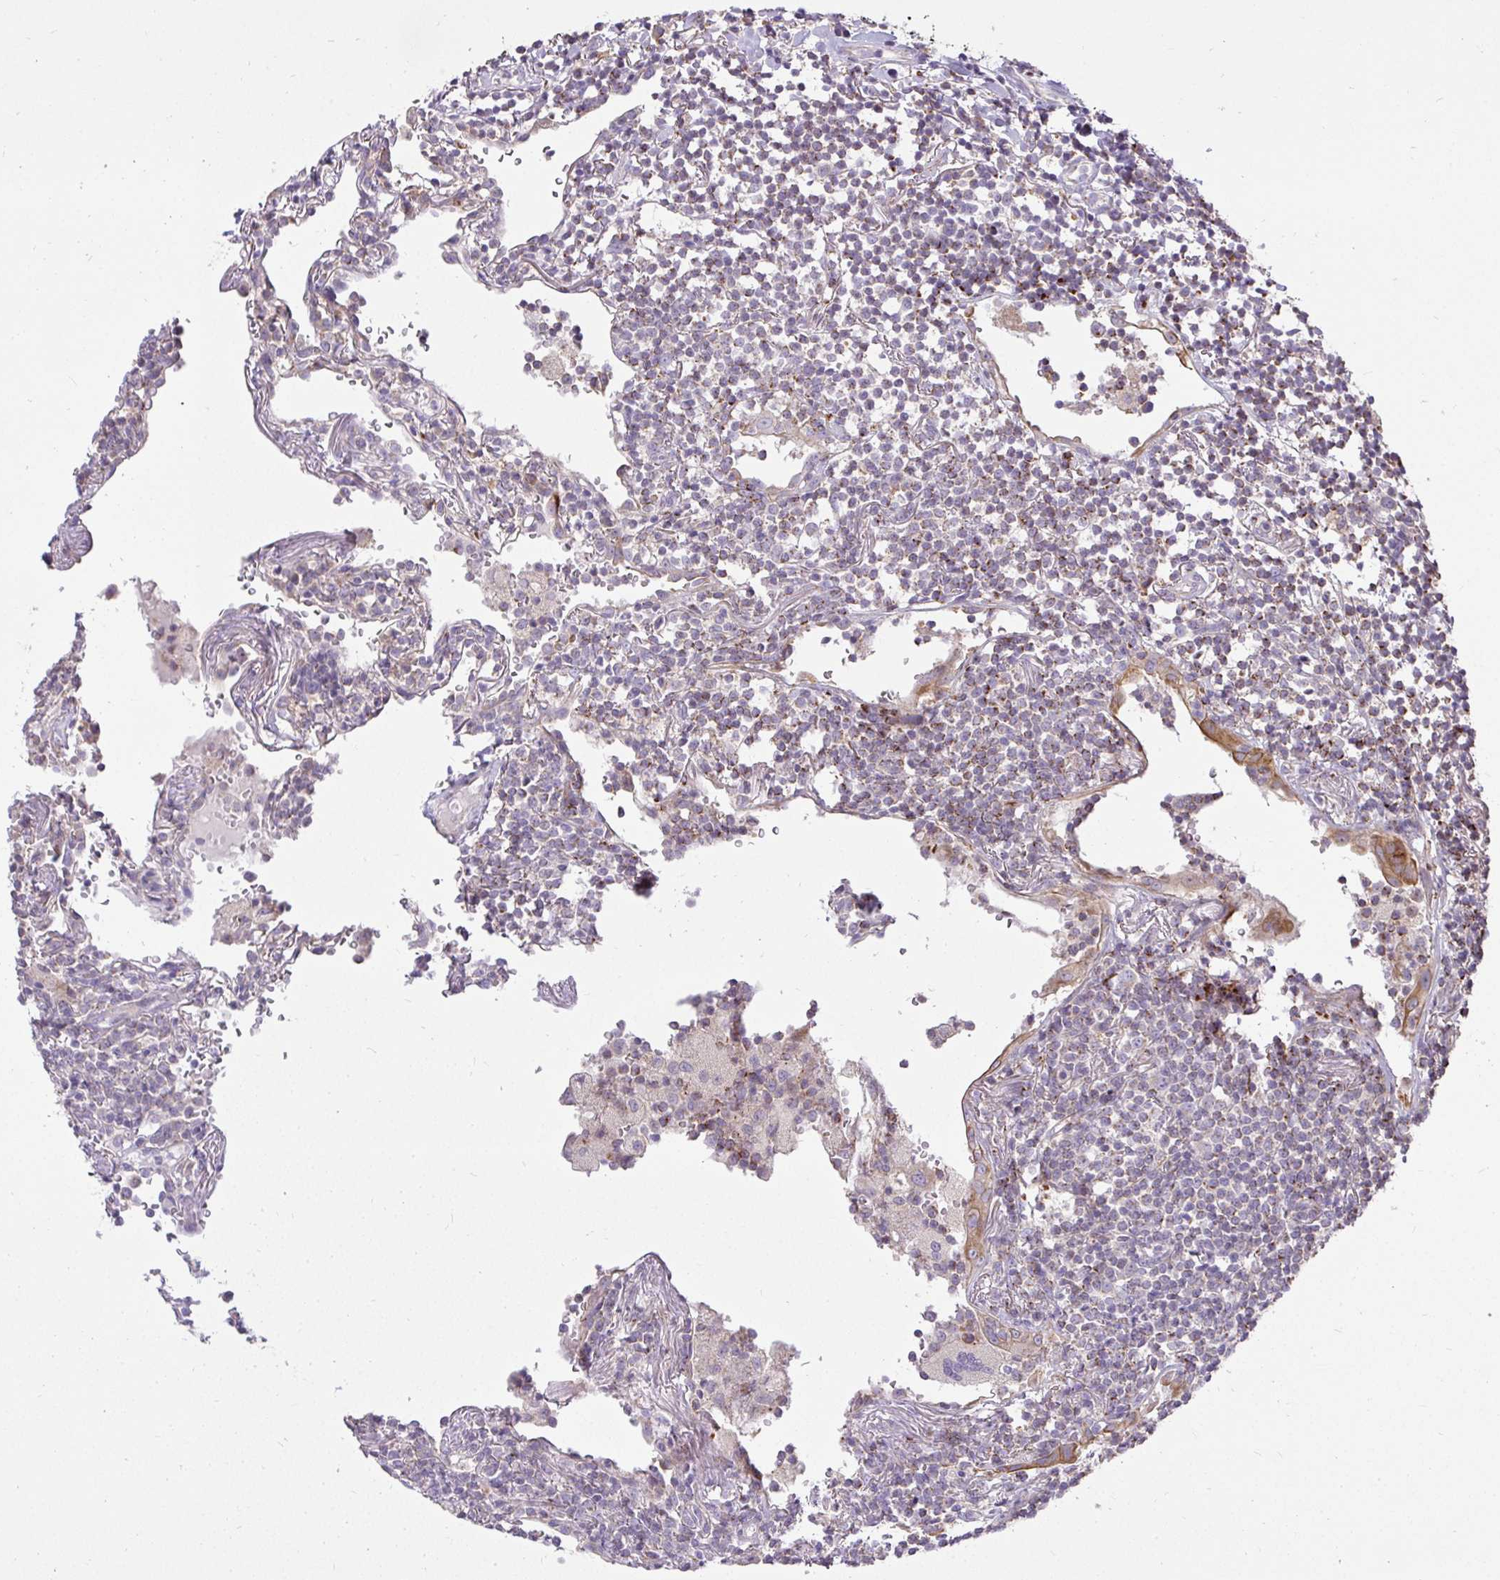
{"staining": {"intensity": "moderate", "quantity": "<25%", "location": "cytoplasmic/membranous"}, "tissue": "lymphoma", "cell_type": "Tumor cells", "image_type": "cancer", "snomed": [{"axis": "morphology", "description": "Malignant lymphoma, non-Hodgkin's type, Low grade"}, {"axis": "topography", "description": "Lung"}], "caption": "This histopathology image displays IHC staining of human low-grade malignant lymphoma, non-Hodgkin's type, with low moderate cytoplasmic/membranous positivity in approximately <25% of tumor cells.", "gene": "STRIP1", "patient": {"sex": "female", "age": 71}}